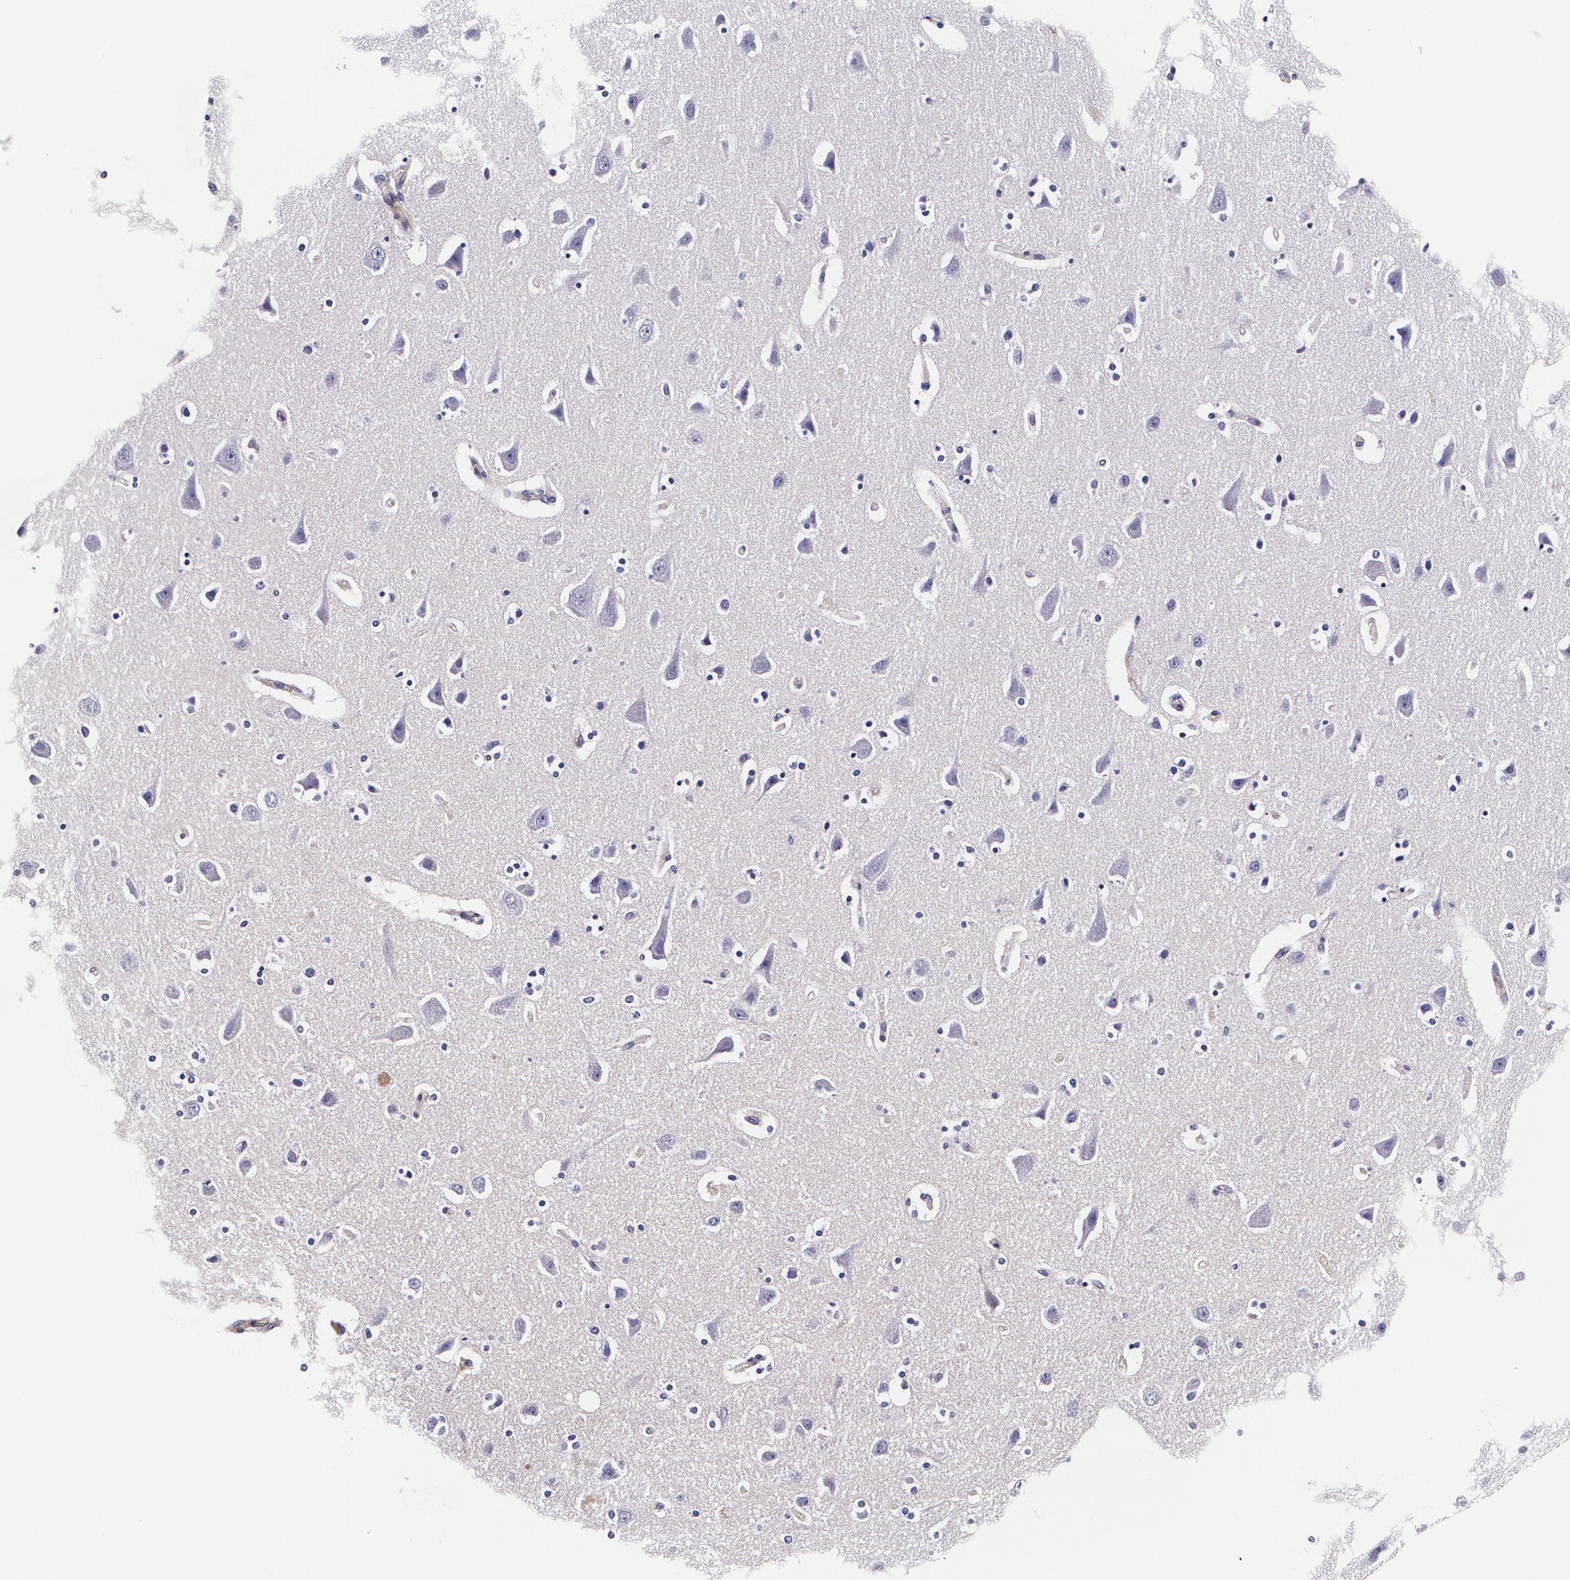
{"staining": {"intensity": "negative", "quantity": "none", "location": "none"}, "tissue": "caudate", "cell_type": "Glial cells", "image_type": "normal", "snomed": [{"axis": "morphology", "description": "Normal tissue, NOS"}, {"axis": "topography", "description": "Lateral ventricle wall"}], "caption": "Immunohistochemical staining of normal caudate exhibits no significant positivity in glial cells. (DAB IHC visualized using brightfield microscopy, high magnification).", "gene": "TTR", "patient": {"sex": "female", "age": 54}}